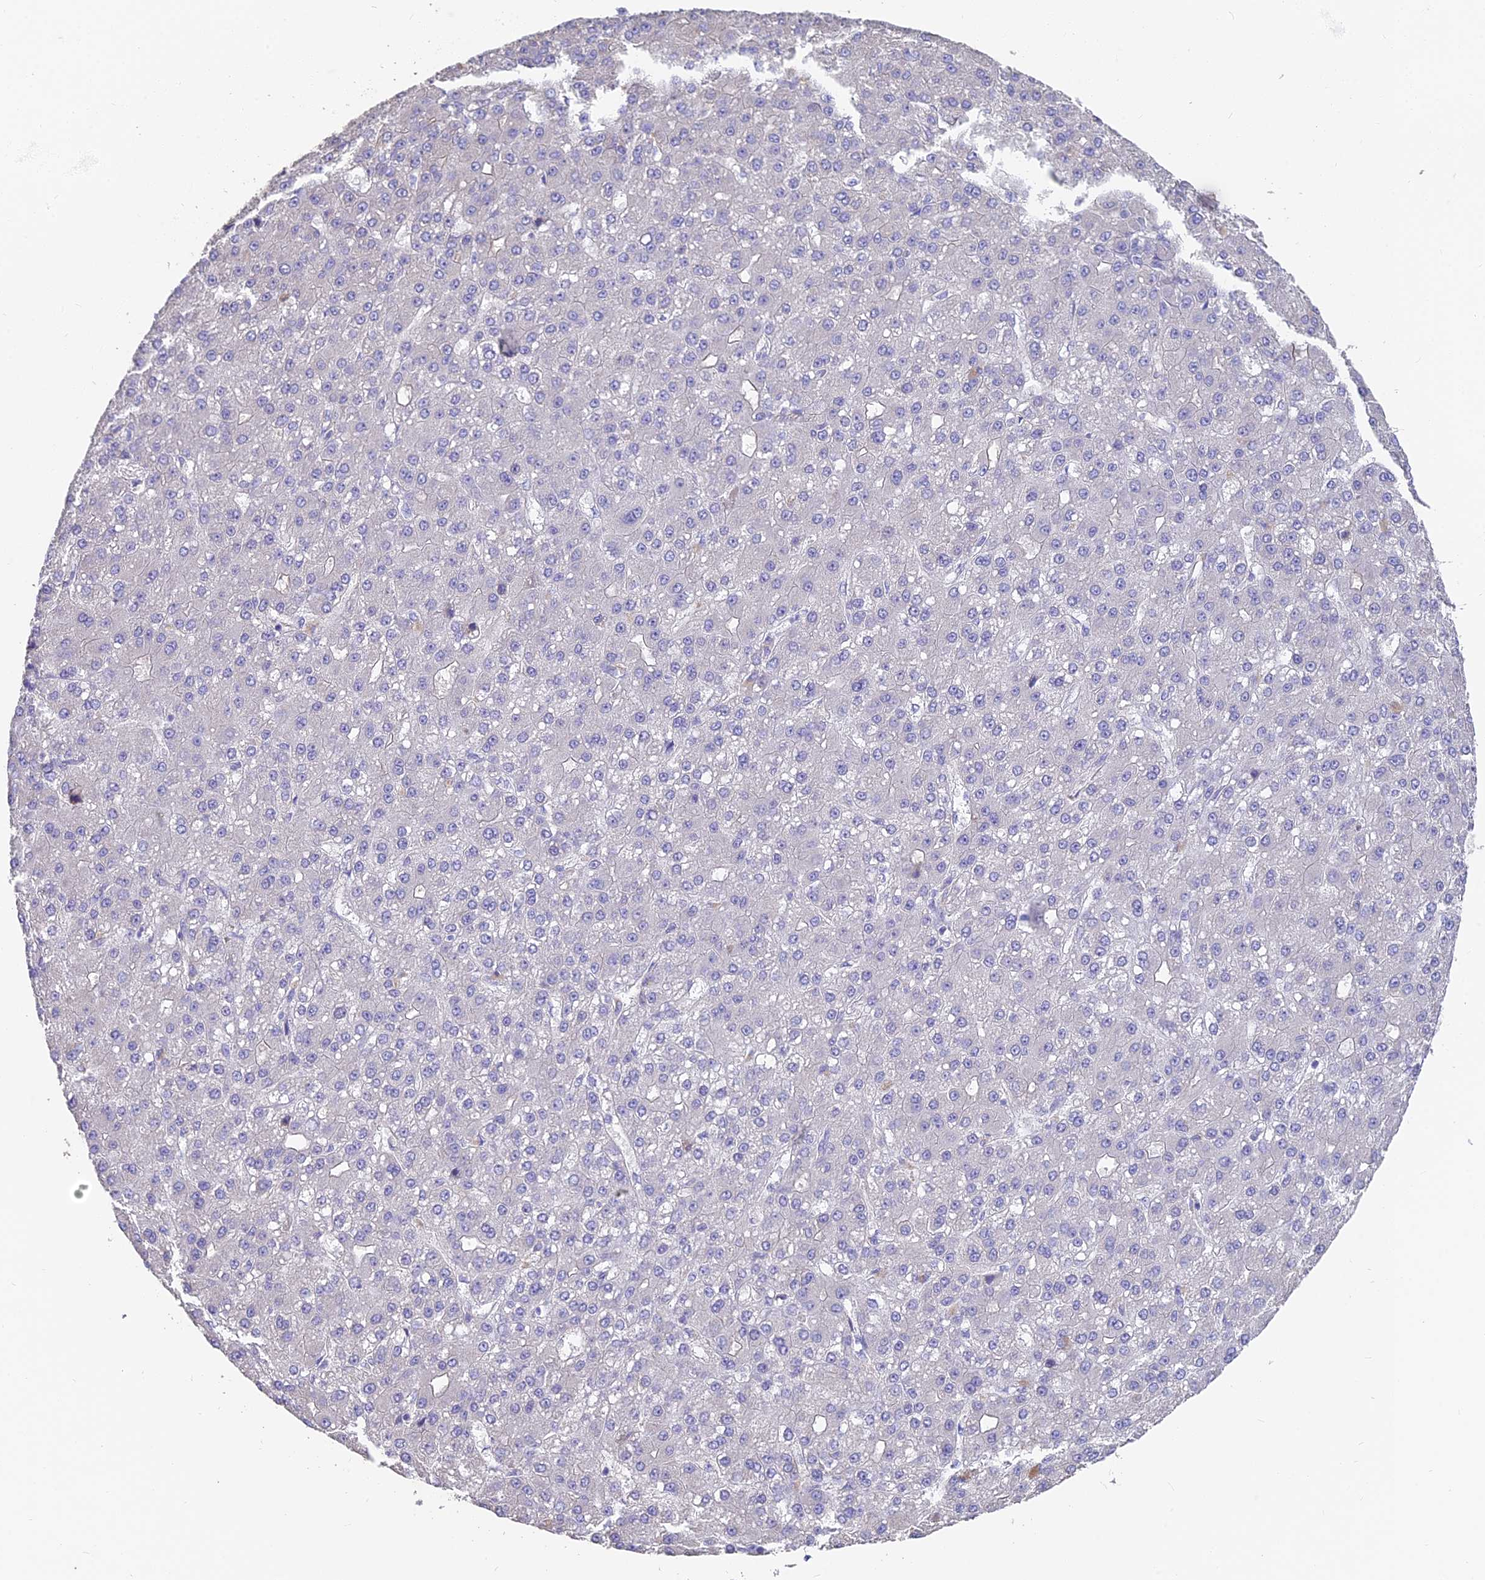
{"staining": {"intensity": "negative", "quantity": "none", "location": "none"}, "tissue": "liver cancer", "cell_type": "Tumor cells", "image_type": "cancer", "snomed": [{"axis": "morphology", "description": "Carcinoma, Hepatocellular, NOS"}, {"axis": "topography", "description": "Liver"}], "caption": "This is an immunohistochemistry (IHC) photomicrograph of human liver cancer (hepatocellular carcinoma). There is no expression in tumor cells.", "gene": "FAM168B", "patient": {"sex": "male", "age": 67}}